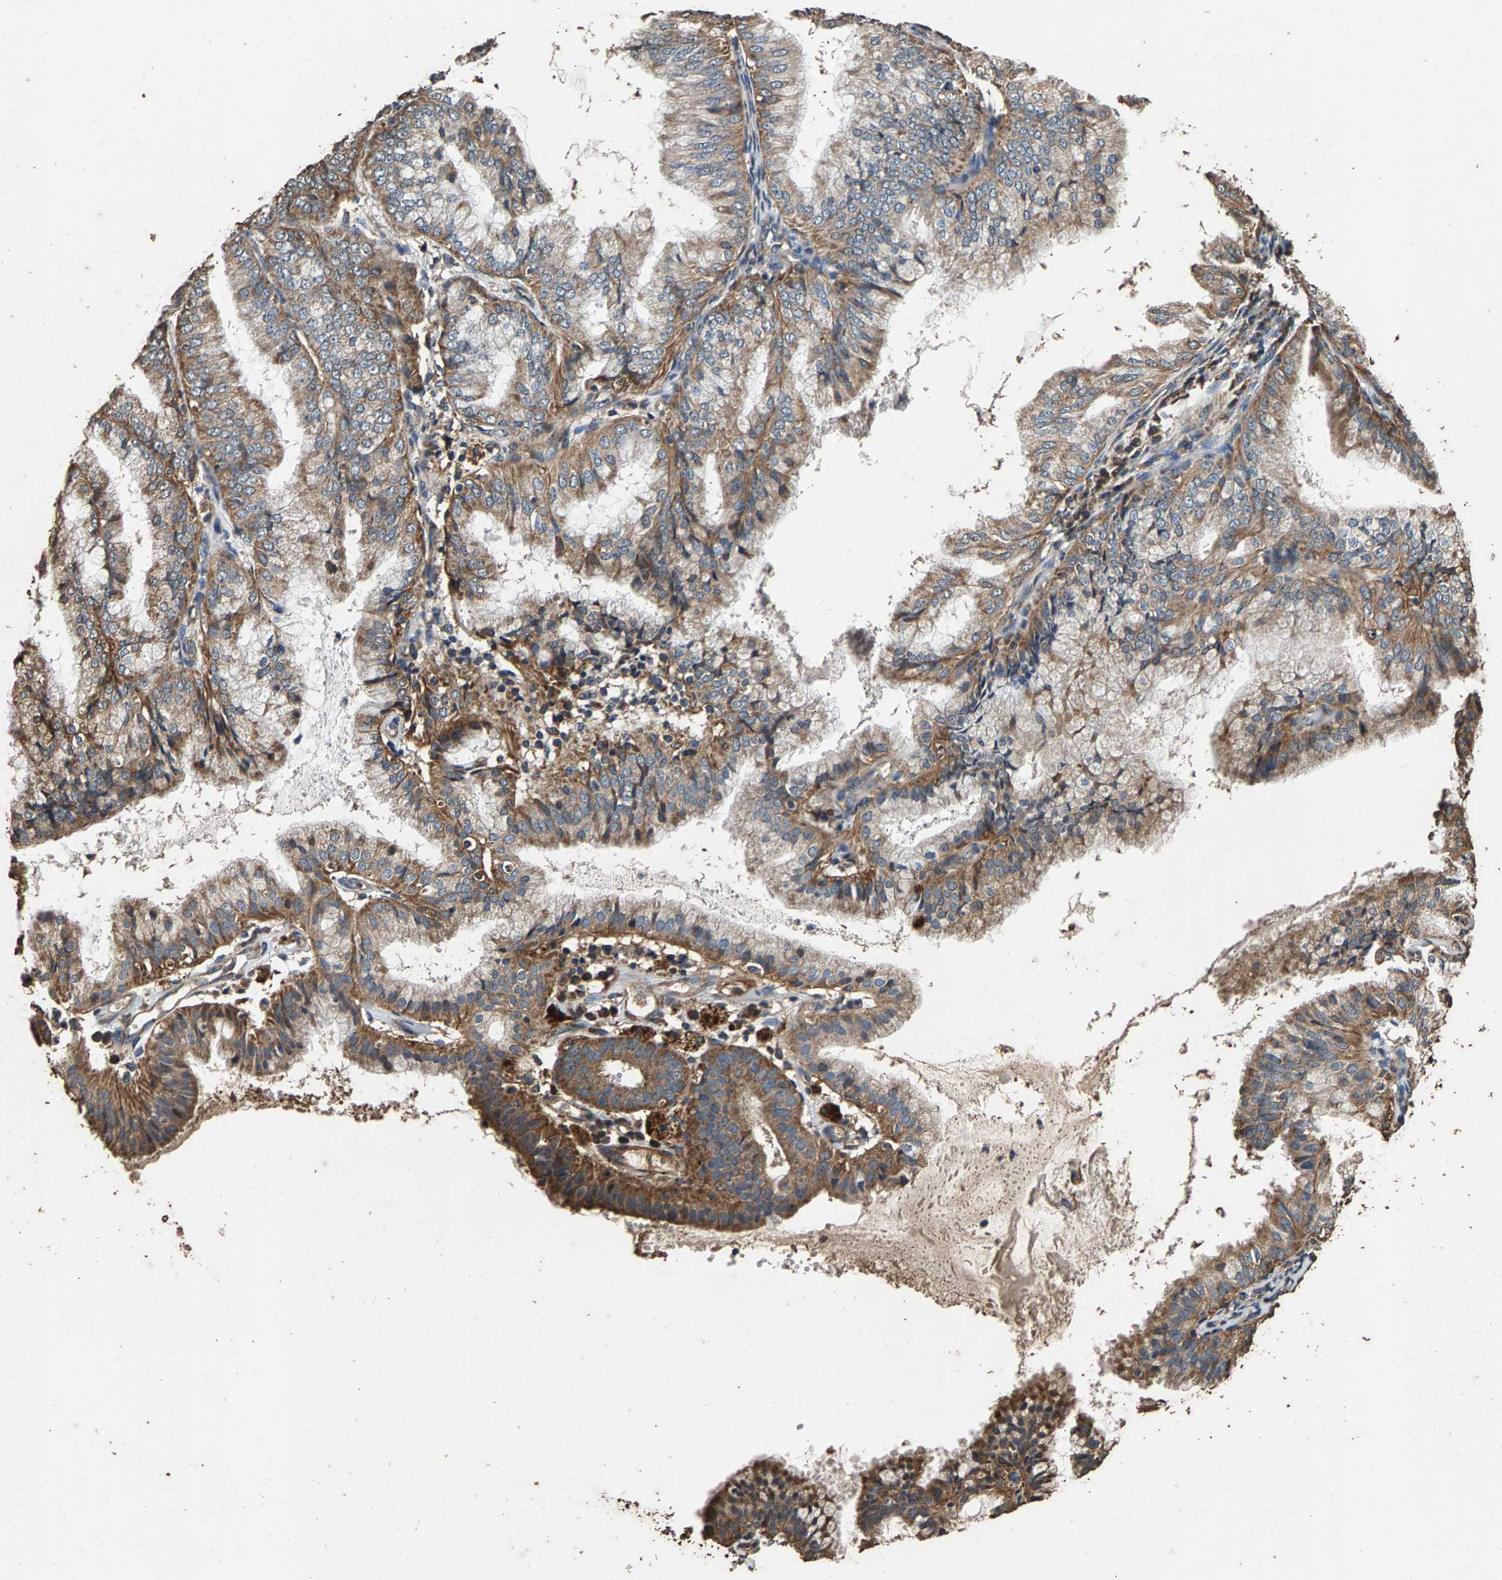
{"staining": {"intensity": "moderate", "quantity": ">75%", "location": "cytoplasmic/membranous"}, "tissue": "endometrial cancer", "cell_type": "Tumor cells", "image_type": "cancer", "snomed": [{"axis": "morphology", "description": "Adenocarcinoma, NOS"}, {"axis": "topography", "description": "Endometrium"}], "caption": "This is a histology image of immunohistochemistry (IHC) staining of endometrial cancer, which shows moderate positivity in the cytoplasmic/membranous of tumor cells.", "gene": "MRPL27", "patient": {"sex": "female", "age": 63}}